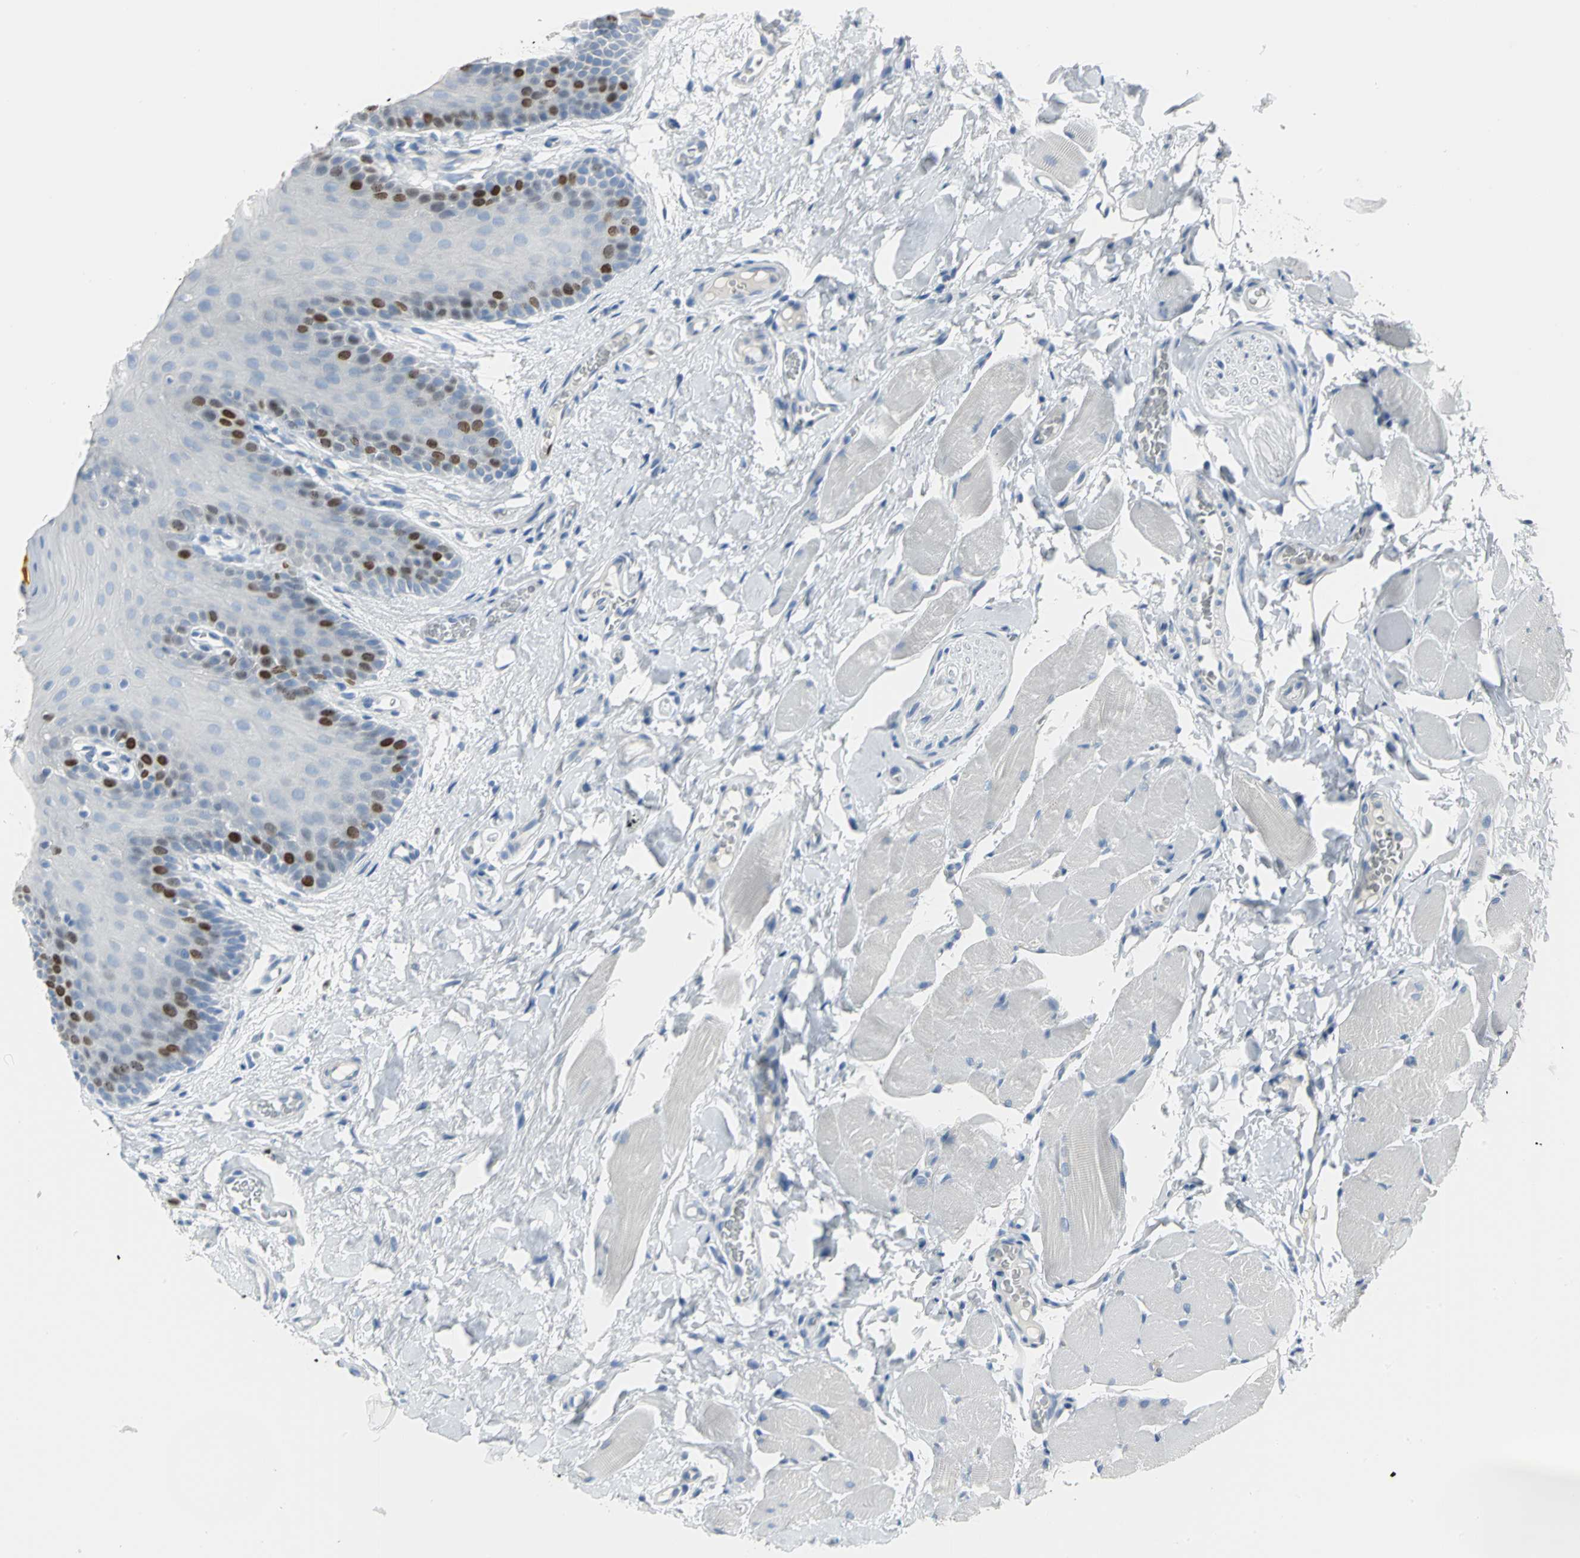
{"staining": {"intensity": "moderate", "quantity": "<25%", "location": "nuclear"}, "tissue": "oral mucosa", "cell_type": "Squamous epithelial cells", "image_type": "normal", "snomed": [{"axis": "morphology", "description": "Normal tissue, NOS"}, {"axis": "topography", "description": "Oral tissue"}], "caption": "Protein expression analysis of normal oral mucosa reveals moderate nuclear staining in about <25% of squamous epithelial cells.", "gene": "MCM3", "patient": {"sex": "male", "age": 54}}